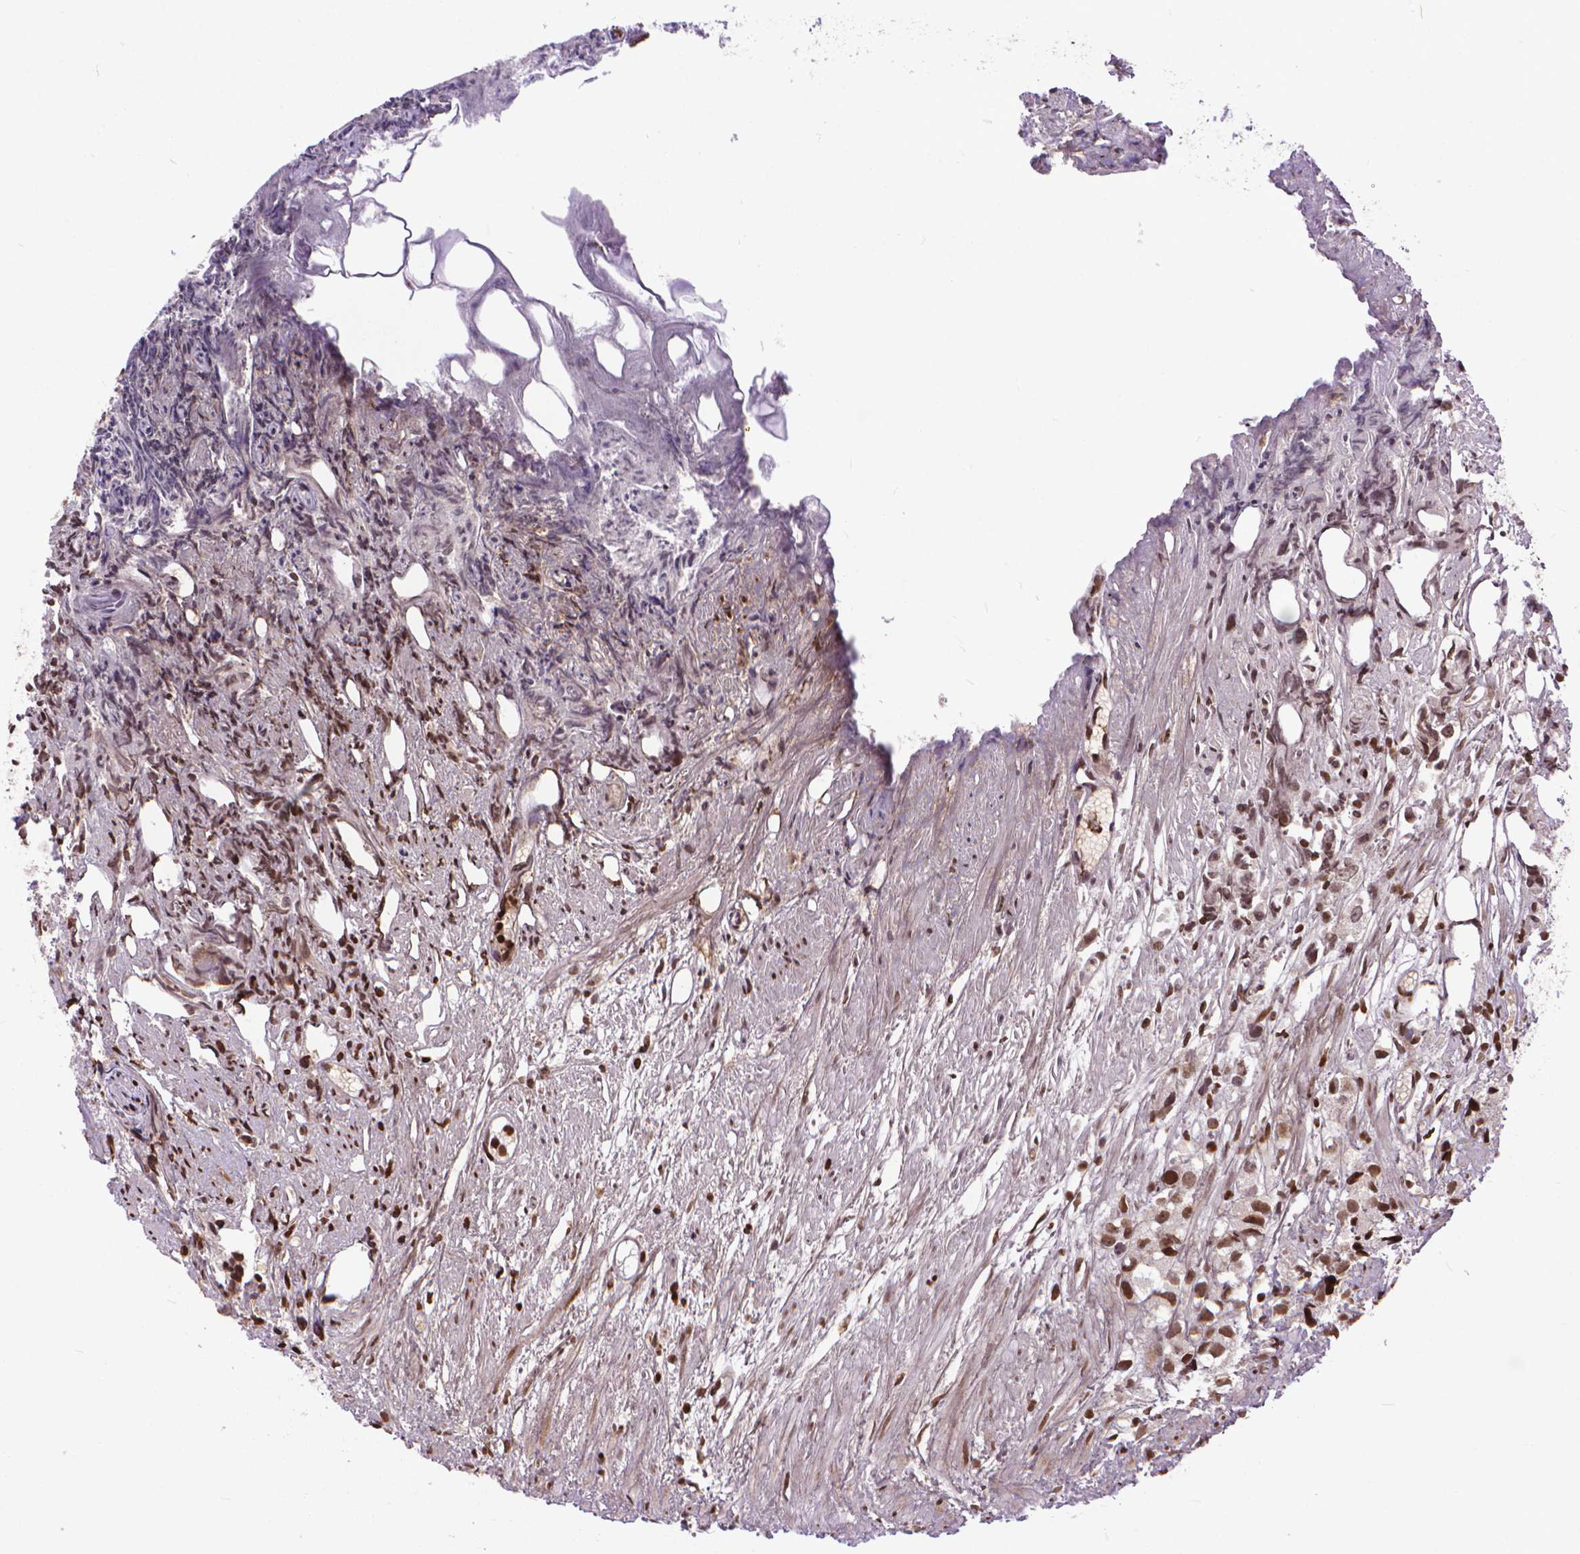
{"staining": {"intensity": "strong", "quantity": ">75%", "location": "nuclear"}, "tissue": "prostate cancer", "cell_type": "Tumor cells", "image_type": "cancer", "snomed": [{"axis": "morphology", "description": "Adenocarcinoma, High grade"}, {"axis": "topography", "description": "Prostate"}], "caption": "DAB (3,3'-diaminobenzidine) immunohistochemical staining of human prostate cancer (high-grade adenocarcinoma) reveals strong nuclear protein staining in about >75% of tumor cells.", "gene": "AMER1", "patient": {"sex": "male", "age": 68}}